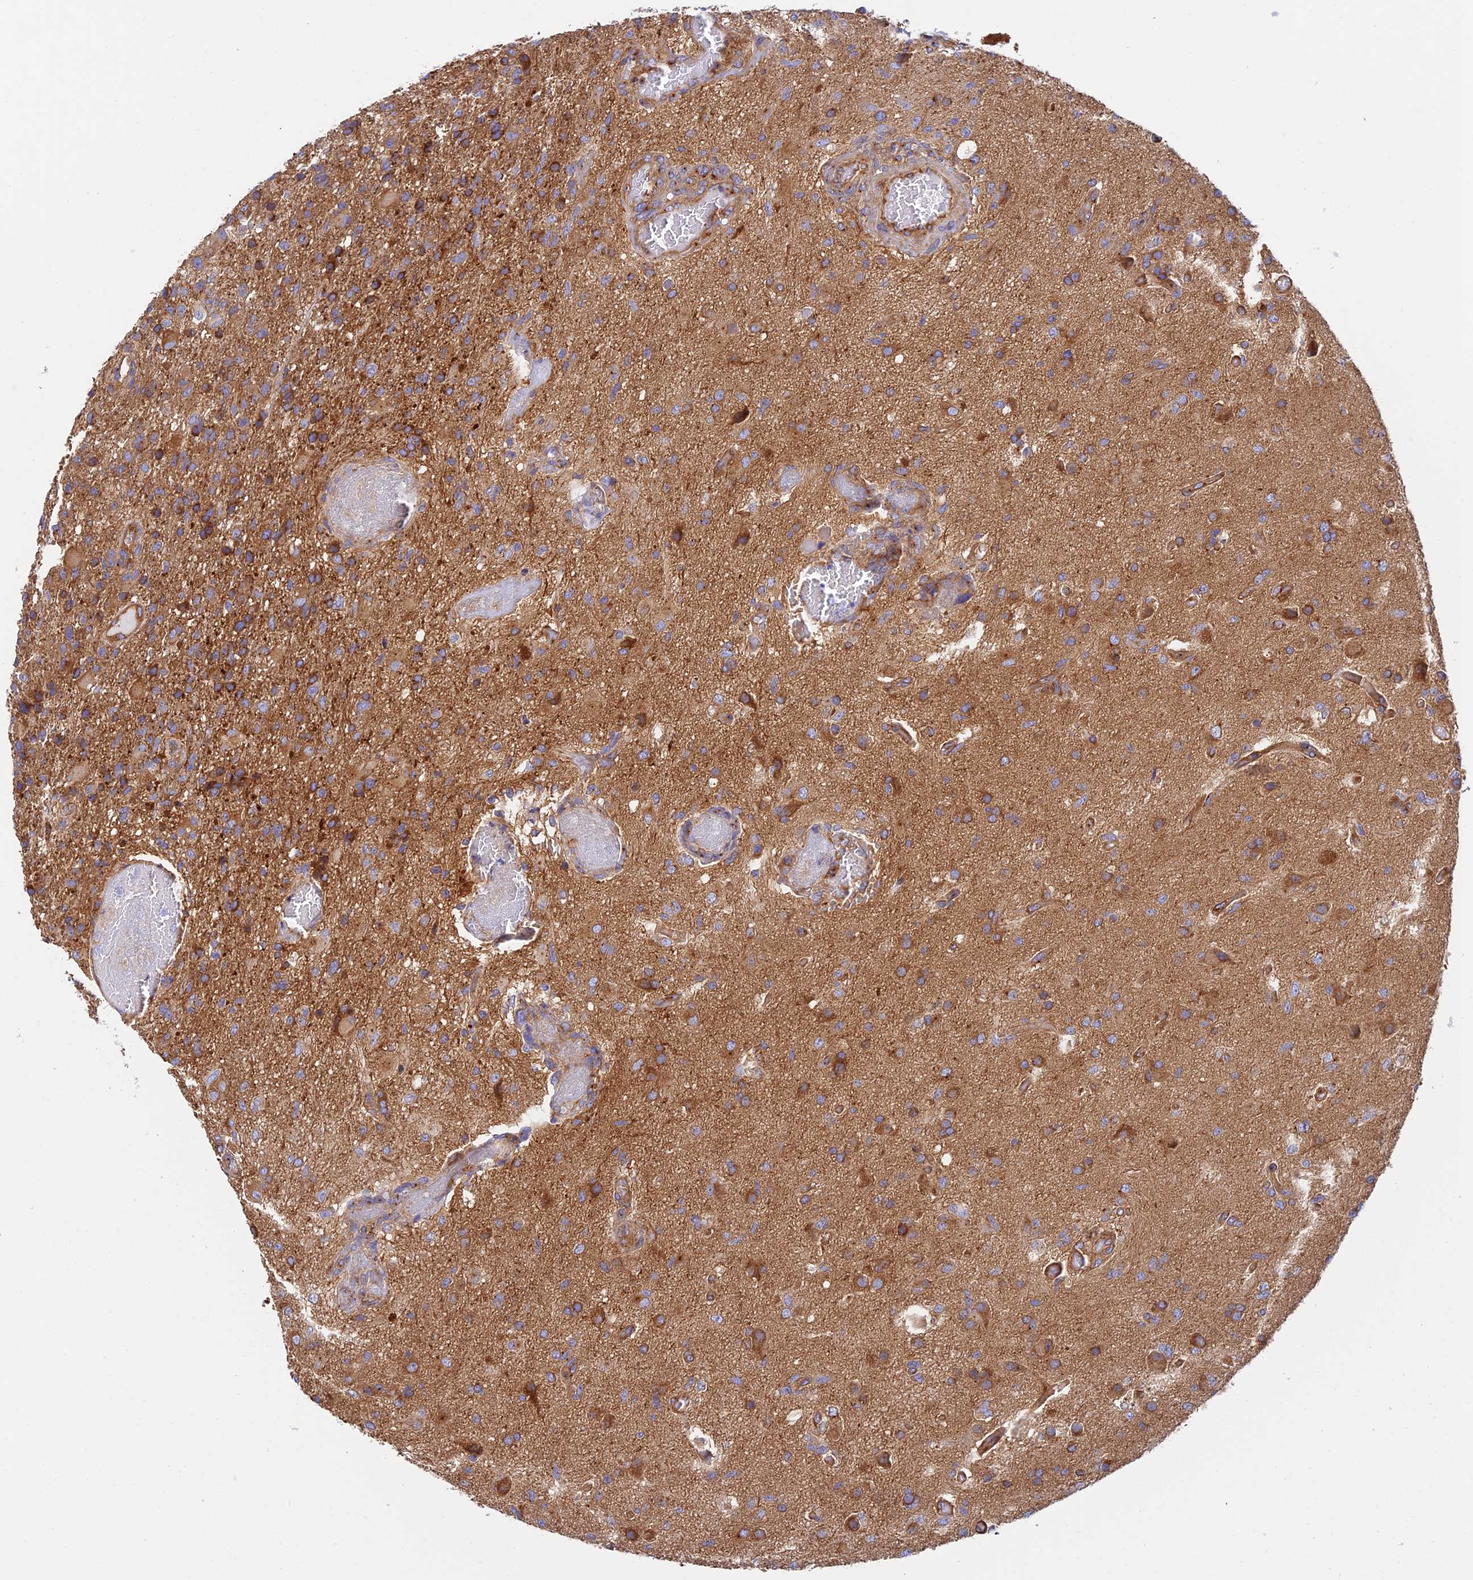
{"staining": {"intensity": "moderate", "quantity": ">75%", "location": "cytoplasmic/membranous"}, "tissue": "glioma", "cell_type": "Tumor cells", "image_type": "cancer", "snomed": [{"axis": "morphology", "description": "Glioma, malignant, High grade"}, {"axis": "topography", "description": "Brain"}], "caption": "This image shows immunohistochemistry staining of human malignant glioma (high-grade), with medium moderate cytoplasmic/membranous staining in about >75% of tumor cells.", "gene": "DCTN2", "patient": {"sex": "female", "age": 74}}